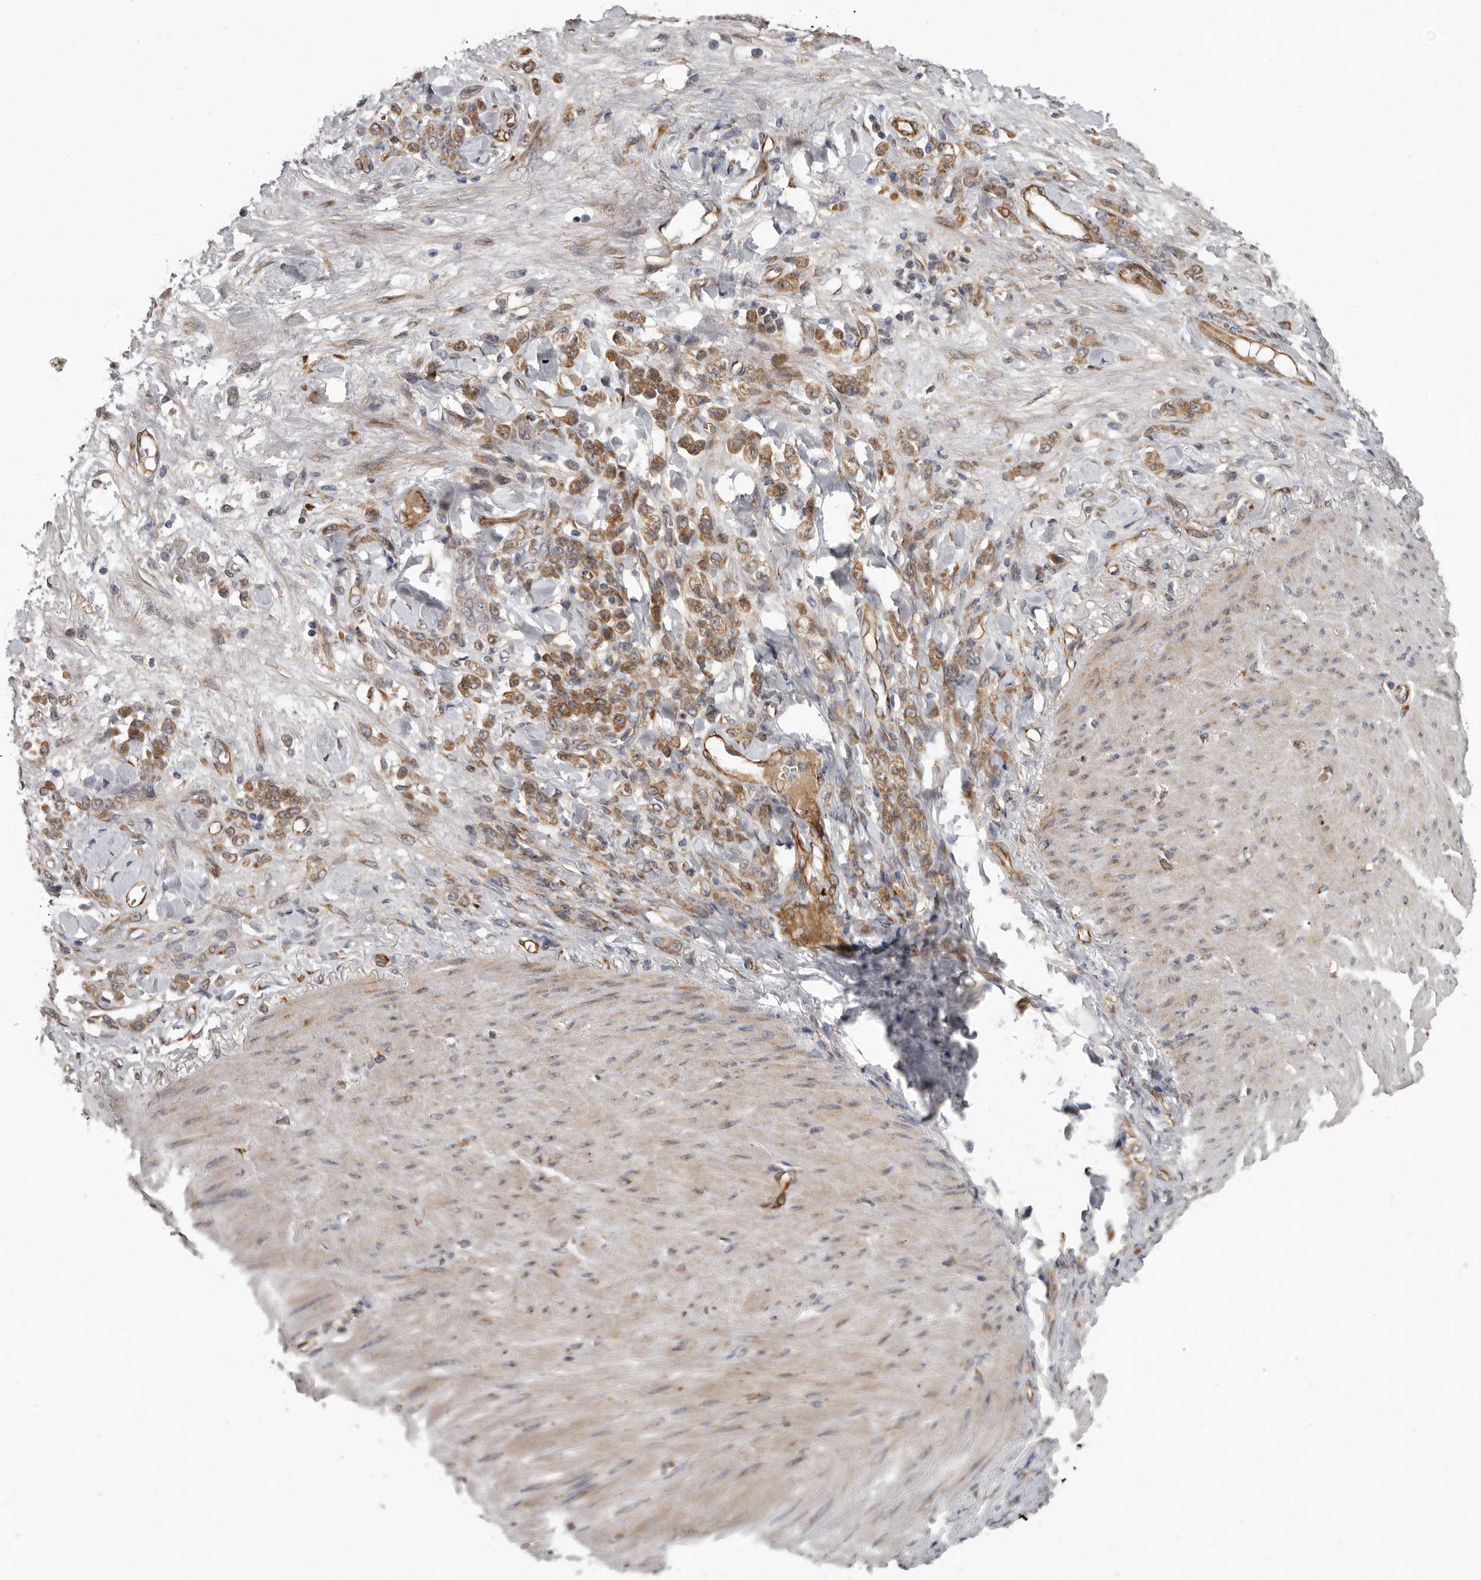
{"staining": {"intensity": "moderate", "quantity": ">75%", "location": "cytoplasmic/membranous"}, "tissue": "stomach cancer", "cell_type": "Tumor cells", "image_type": "cancer", "snomed": [{"axis": "morphology", "description": "Normal tissue, NOS"}, {"axis": "morphology", "description": "Adenocarcinoma, NOS"}, {"axis": "topography", "description": "Stomach"}], "caption": "Immunohistochemical staining of adenocarcinoma (stomach) displays medium levels of moderate cytoplasmic/membranous expression in approximately >75% of tumor cells. (Stains: DAB in brown, nuclei in blue, Microscopy: brightfield microscopy at high magnification).", "gene": "MTF1", "patient": {"sex": "male", "age": 82}}